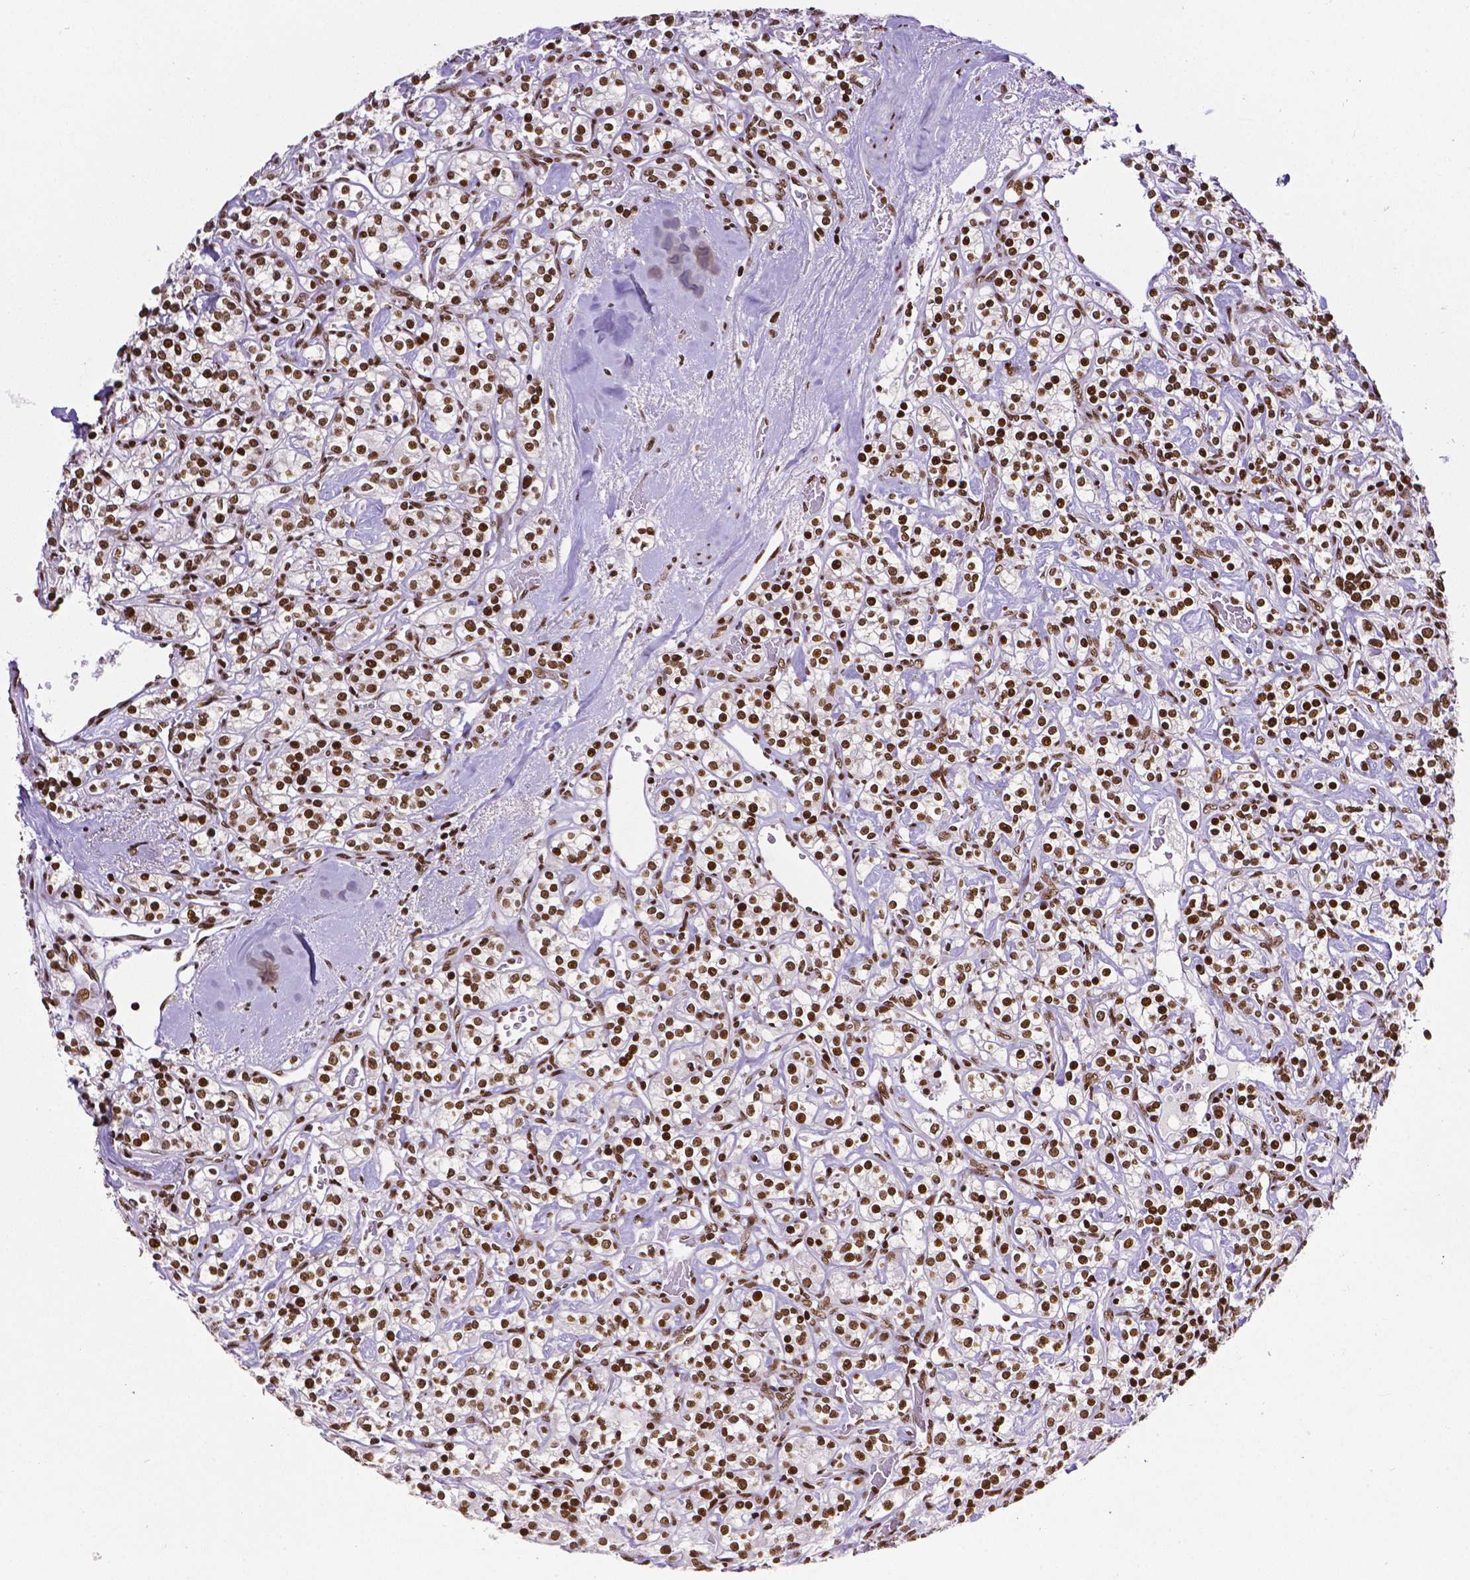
{"staining": {"intensity": "strong", "quantity": ">75%", "location": "nuclear"}, "tissue": "renal cancer", "cell_type": "Tumor cells", "image_type": "cancer", "snomed": [{"axis": "morphology", "description": "Adenocarcinoma, NOS"}, {"axis": "topography", "description": "Kidney"}], "caption": "IHC (DAB (3,3'-diaminobenzidine)) staining of human renal cancer demonstrates strong nuclear protein positivity in about >75% of tumor cells.", "gene": "CTCF", "patient": {"sex": "male", "age": 77}}